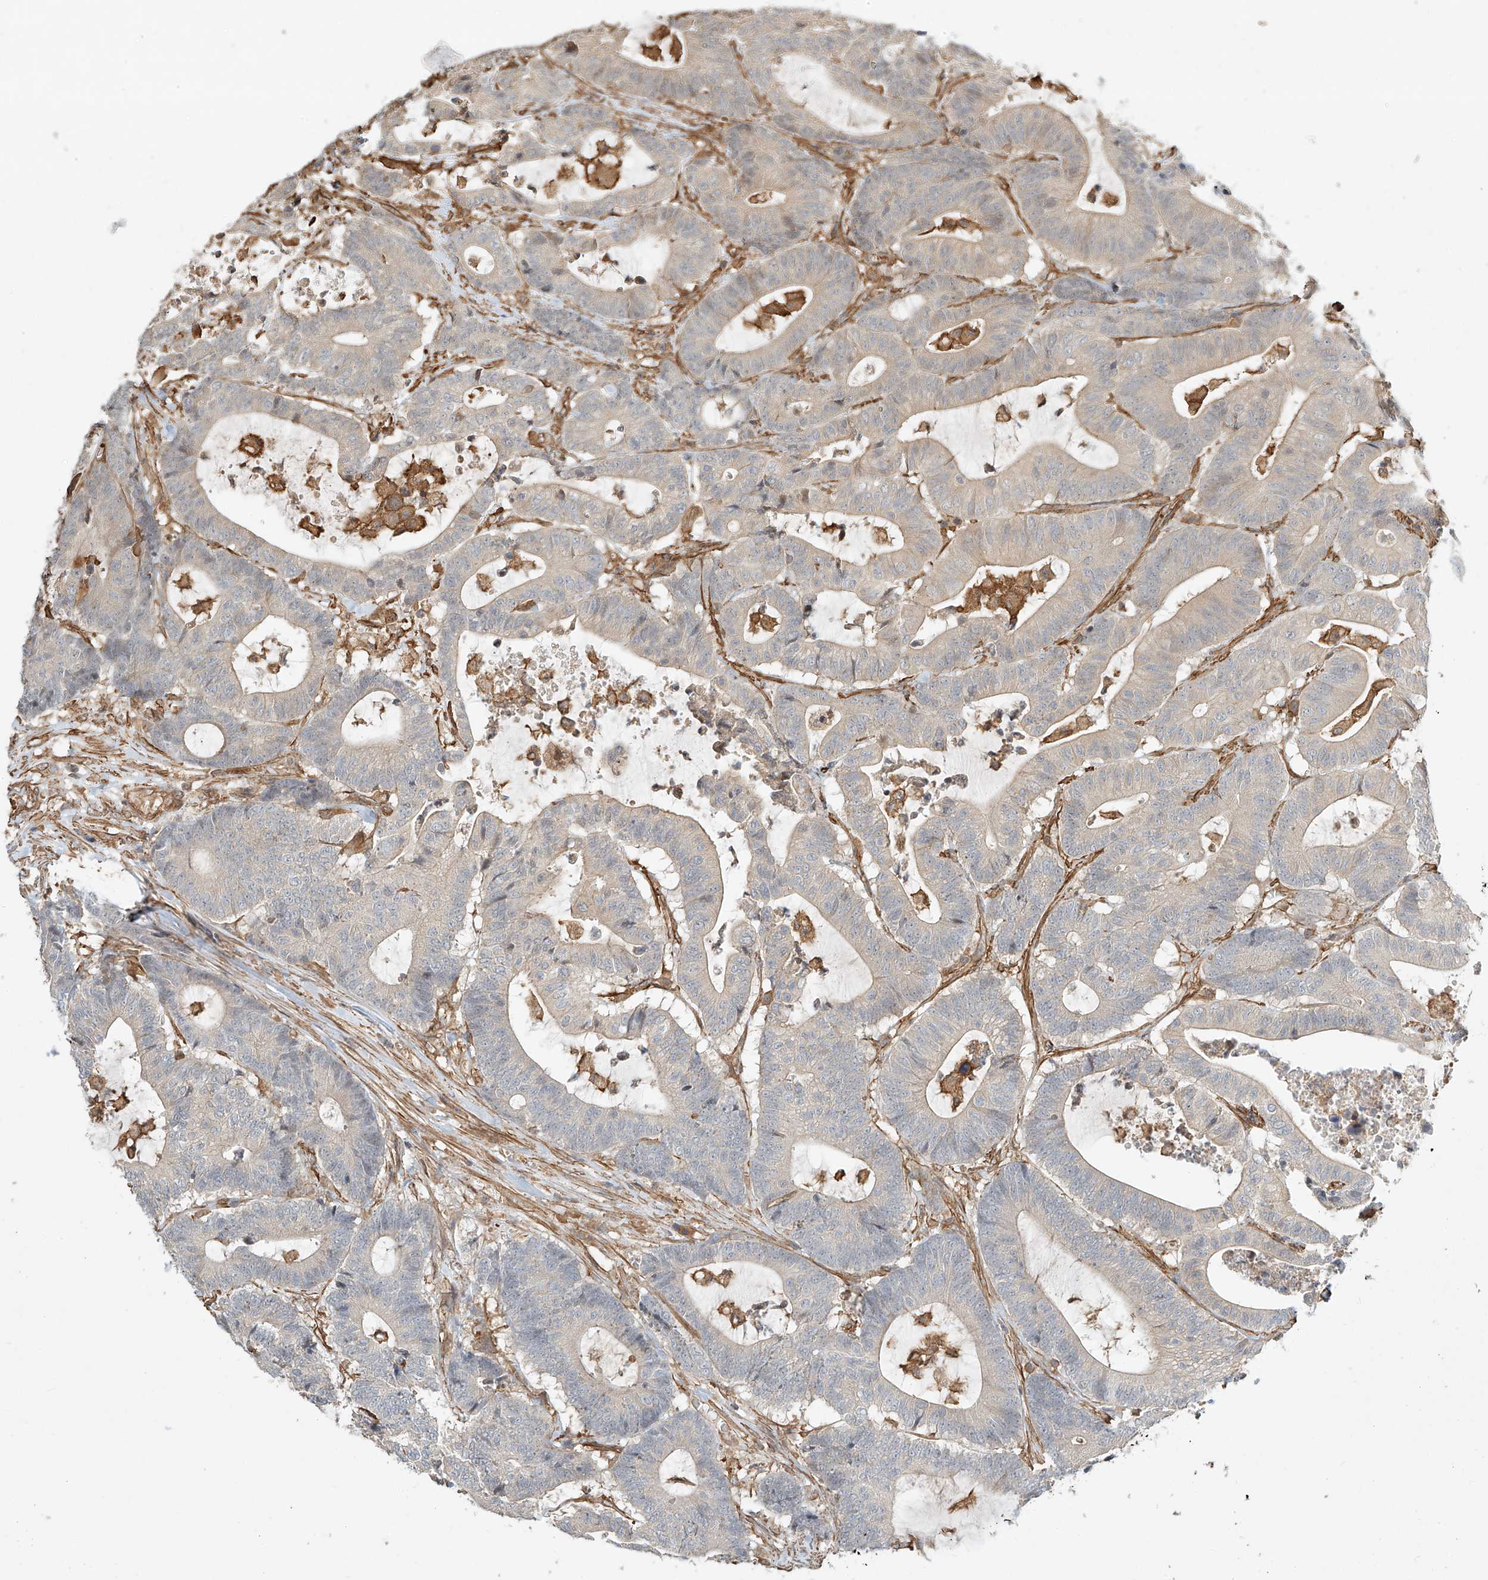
{"staining": {"intensity": "negative", "quantity": "none", "location": "none"}, "tissue": "colorectal cancer", "cell_type": "Tumor cells", "image_type": "cancer", "snomed": [{"axis": "morphology", "description": "Adenocarcinoma, NOS"}, {"axis": "topography", "description": "Colon"}], "caption": "The immunohistochemistry (IHC) histopathology image has no significant staining in tumor cells of colorectal cancer (adenocarcinoma) tissue.", "gene": "CSMD3", "patient": {"sex": "female", "age": 84}}